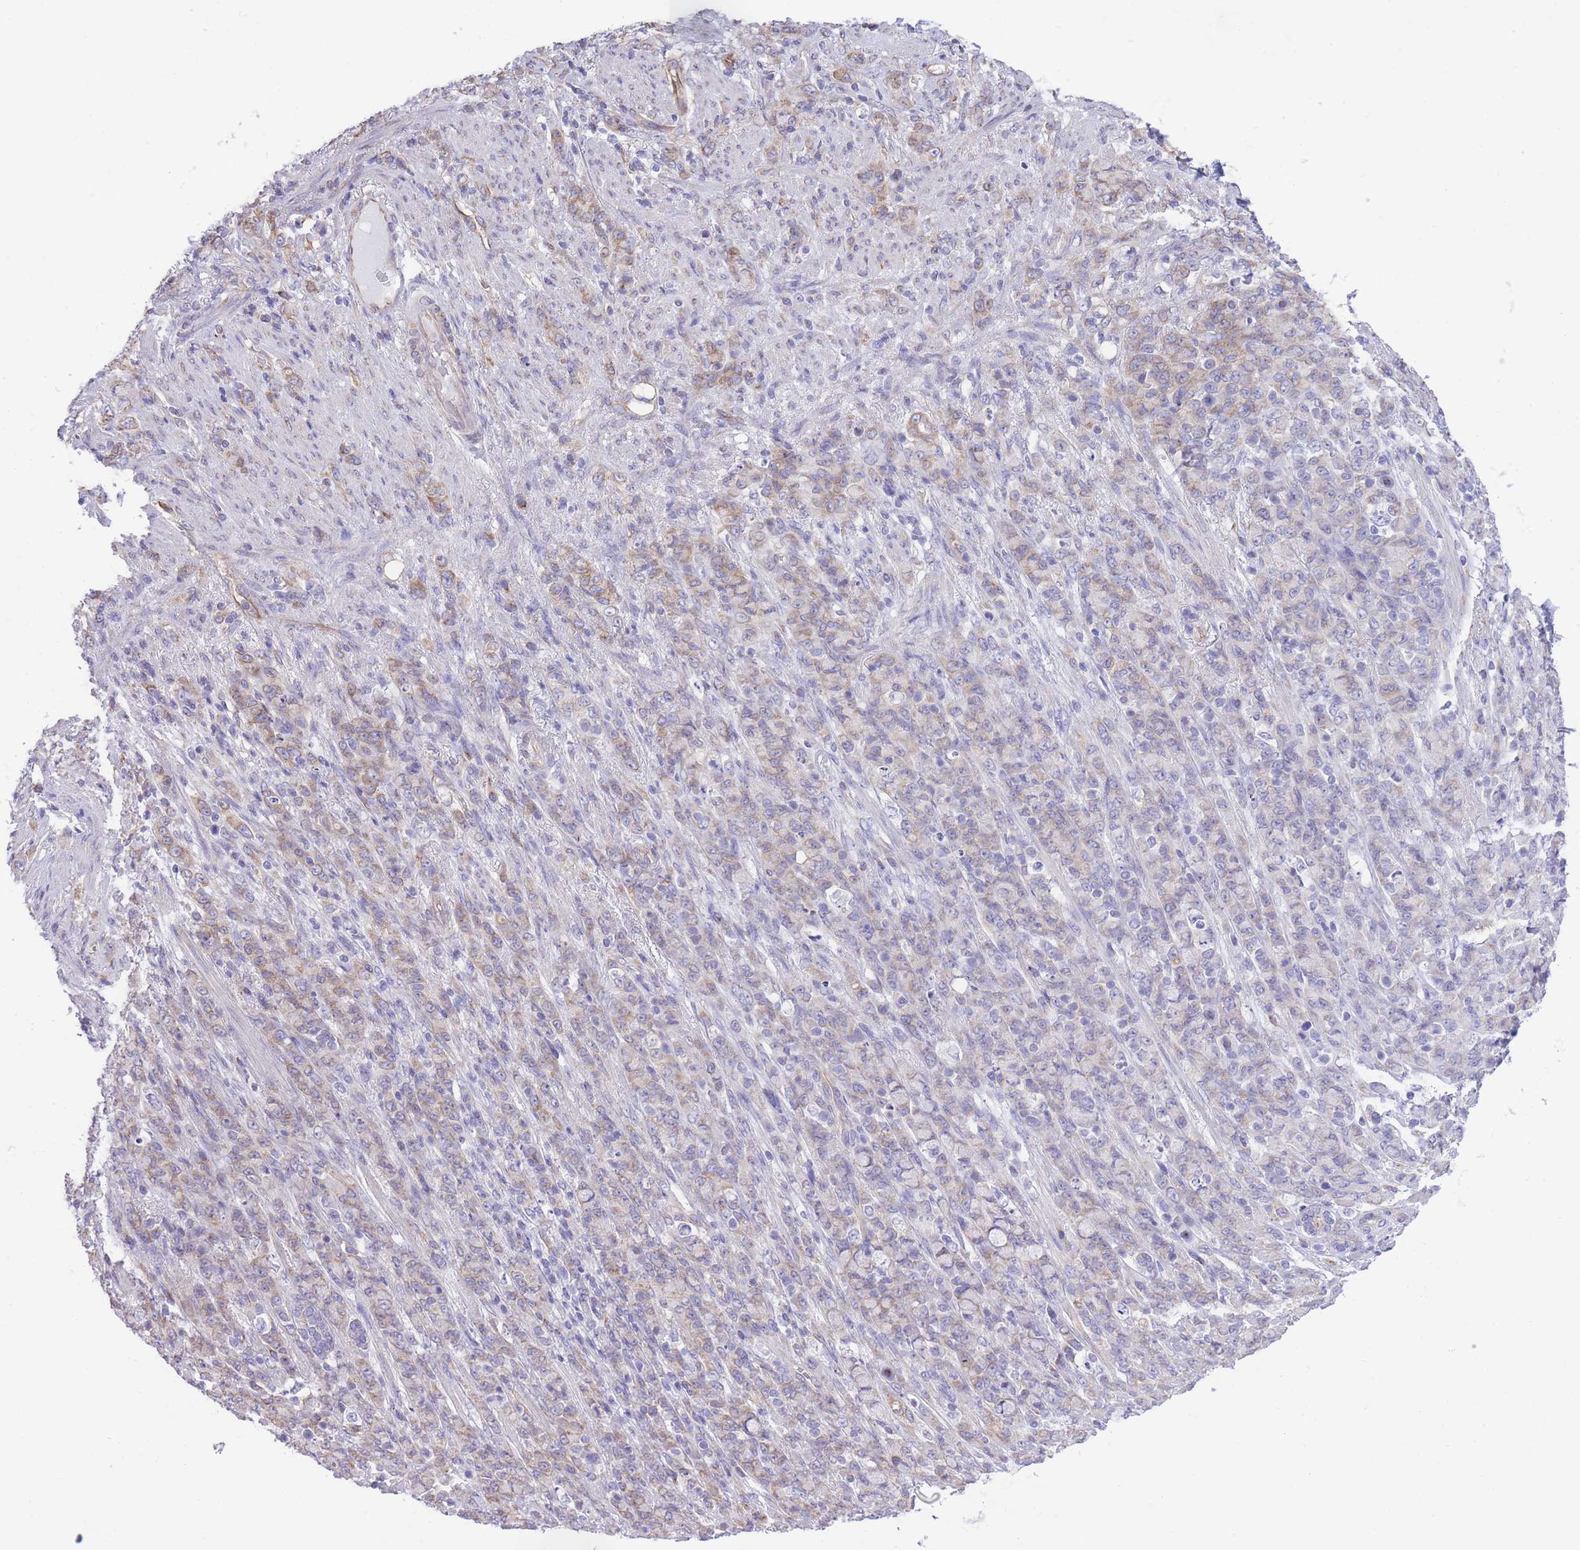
{"staining": {"intensity": "moderate", "quantity": "25%-75%", "location": "cytoplasmic/membranous"}, "tissue": "stomach cancer", "cell_type": "Tumor cells", "image_type": "cancer", "snomed": [{"axis": "morphology", "description": "Adenocarcinoma, NOS"}, {"axis": "topography", "description": "Stomach"}], "caption": "Immunohistochemistry (IHC) staining of stomach cancer, which shows medium levels of moderate cytoplasmic/membranous positivity in approximately 25%-75% of tumor cells indicating moderate cytoplasmic/membranous protein positivity. The staining was performed using DAB (3,3'-diaminobenzidine) (brown) for protein detection and nuclei were counterstained in hematoxylin (blue).", "gene": "RHOU", "patient": {"sex": "female", "age": 79}}